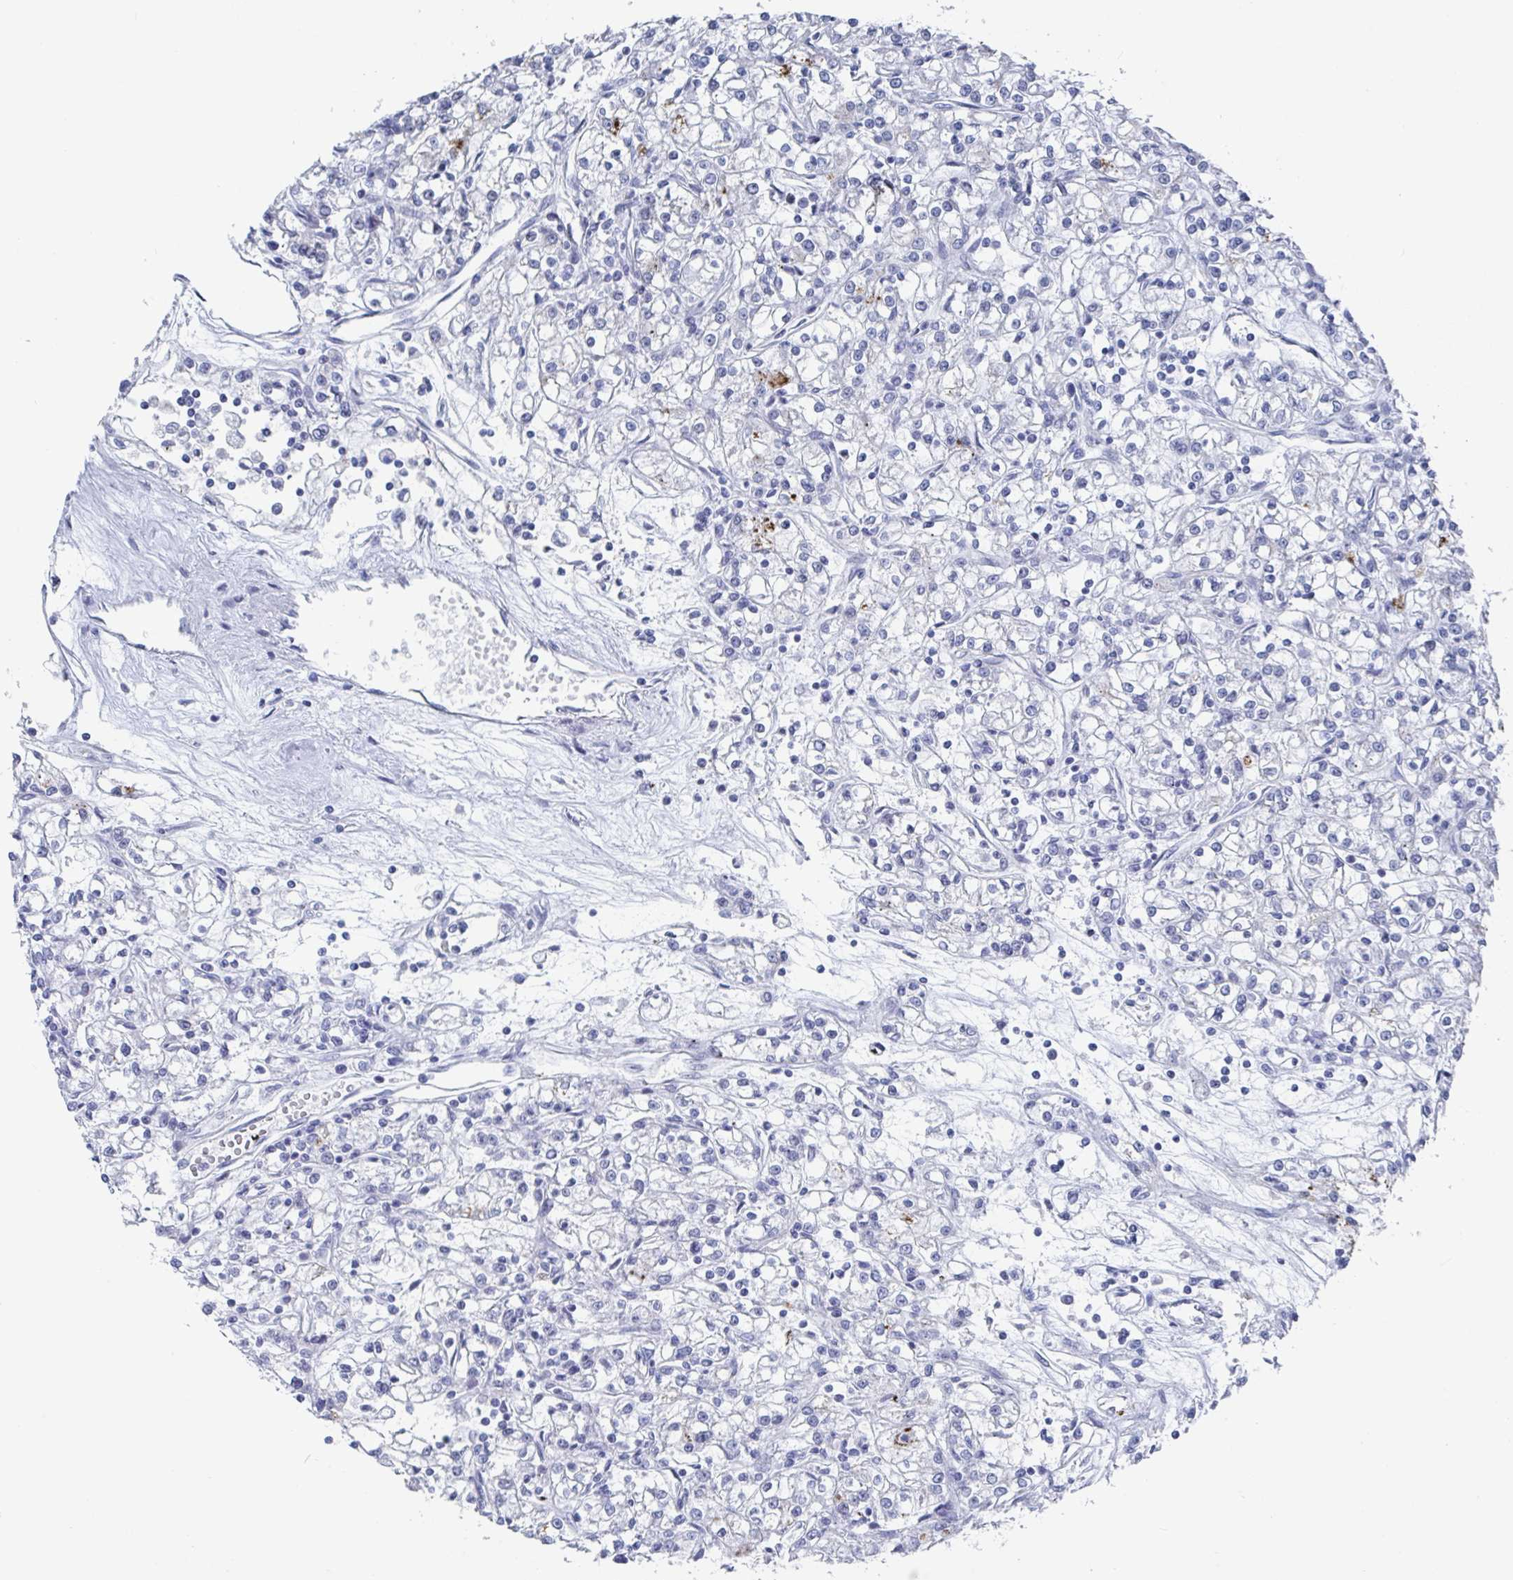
{"staining": {"intensity": "moderate", "quantity": "<25%", "location": "cytoplasmic/membranous"}, "tissue": "renal cancer", "cell_type": "Tumor cells", "image_type": "cancer", "snomed": [{"axis": "morphology", "description": "Adenocarcinoma, NOS"}, {"axis": "topography", "description": "Kidney"}], "caption": "Protein staining exhibits moderate cytoplasmic/membranous expression in approximately <25% of tumor cells in renal cancer. The protein is stained brown, and the nuclei are stained in blue (DAB IHC with brightfield microscopy, high magnification).", "gene": "CAMKV", "patient": {"sex": "female", "age": 59}}